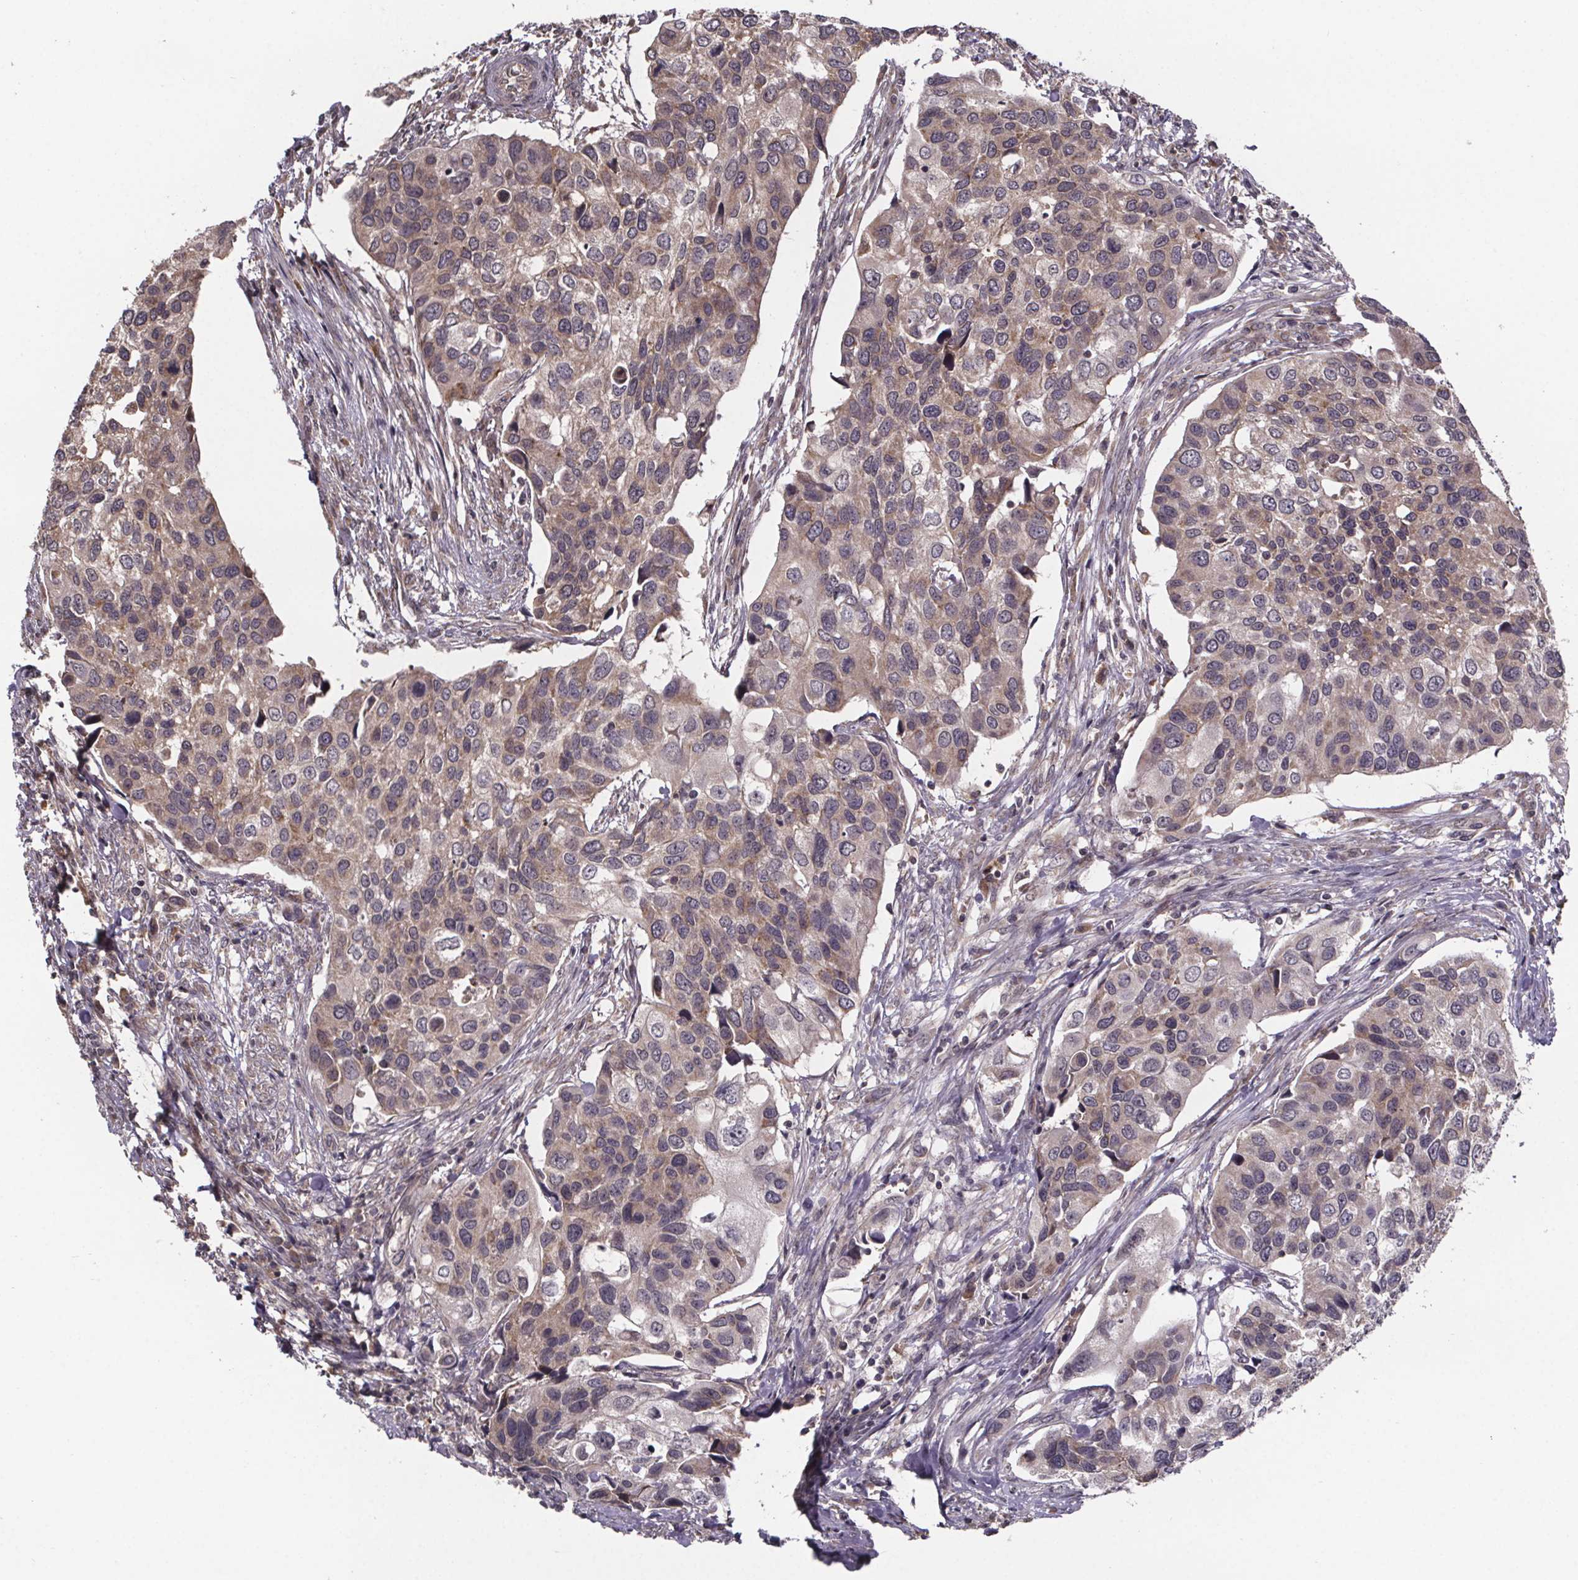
{"staining": {"intensity": "weak", "quantity": ">75%", "location": "cytoplasmic/membranous"}, "tissue": "urothelial cancer", "cell_type": "Tumor cells", "image_type": "cancer", "snomed": [{"axis": "morphology", "description": "Urothelial carcinoma, High grade"}, {"axis": "topography", "description": "Urinary bladder"}], "caption": "Human urothelial cancer stained with a brown dye demonstrates weak cytoplasmic/membranous positive staining in approximately >75% of tumor cells.", "gene": "SAT1", "patient": {"sex": "male", "age": 60}}